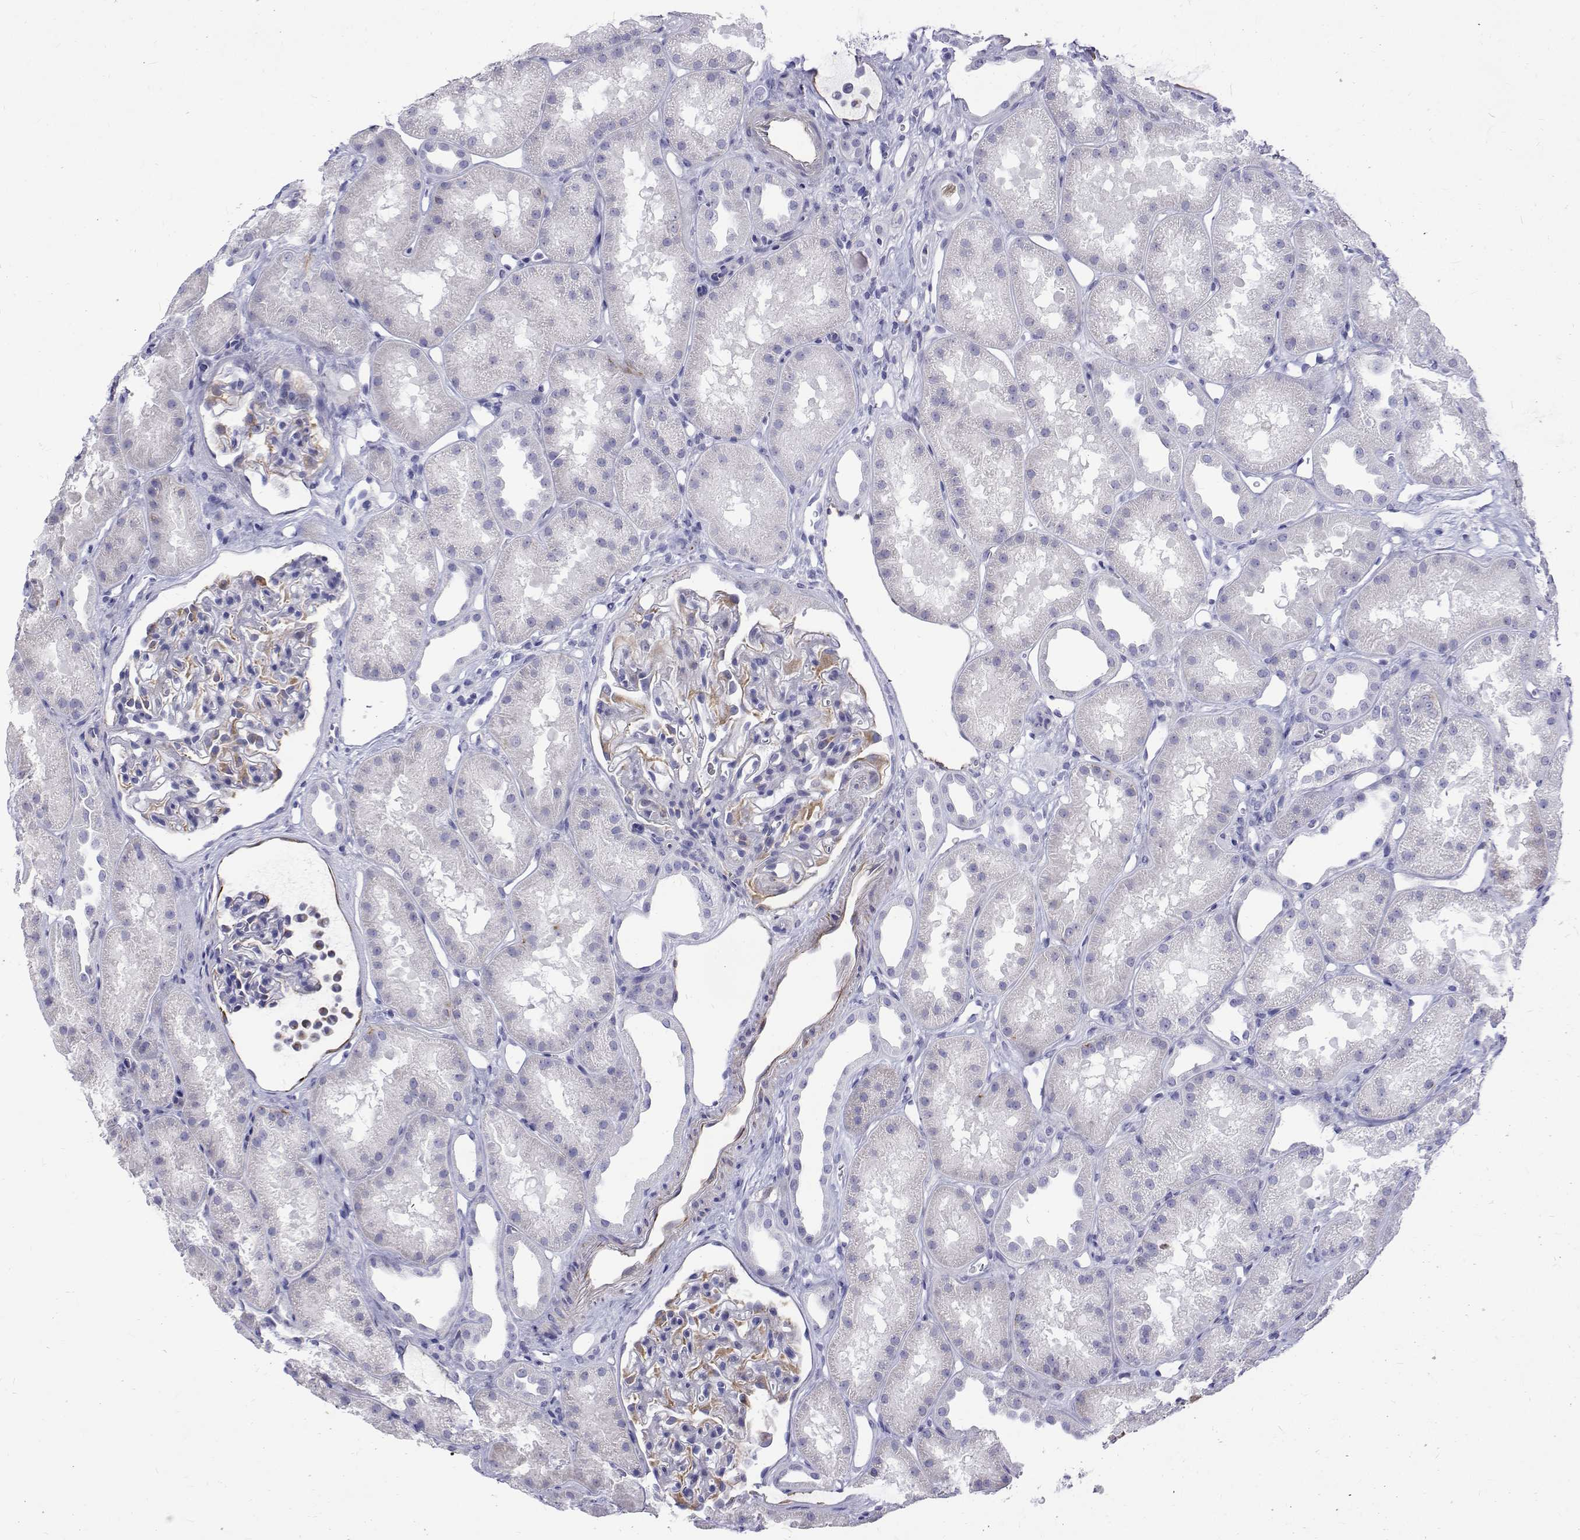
{"staining": {"intensity": "weak", "quantity": "25%-75%", "location": "cytoplasmic/membranous"}, "tissue": "kidney", "cell_type": "Cells in glomeruli", "image_type": "normal", "snomed": [{"axis": "morphology", "description": "Normal tissue, NOS"}, {"axis": "topography", "description": "Kidney"}], "caption": "Protein expression analysis of normal kidney demonstrates weak cytoplasmic/membranous staining in approximately 25%-75% of cells in glomeruli.", "gene": "OPRPN", "patient": {"sex": "male", "age": 61}}